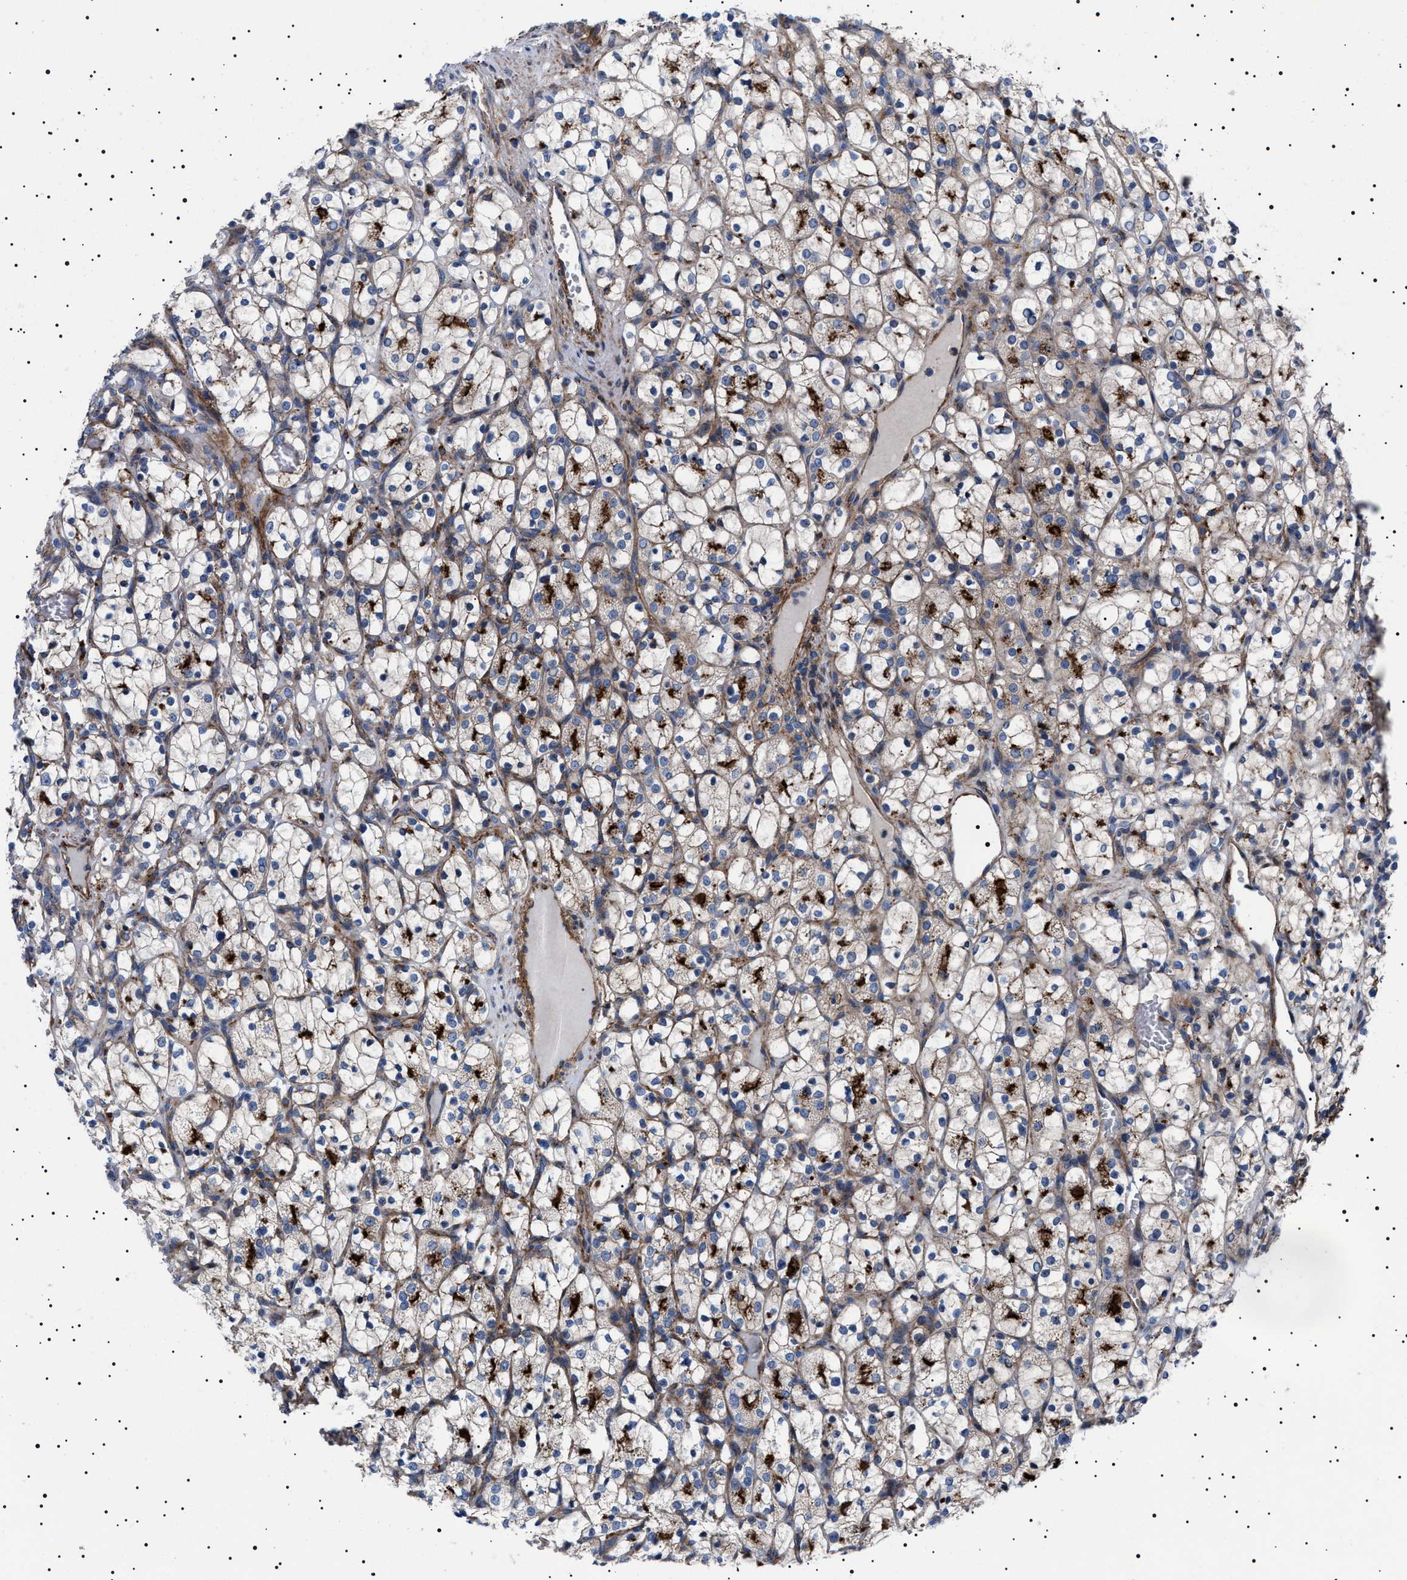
{"staining": {"intensity": "strong", "quantity": "<25%", "location": "cytoplasmic/membranous"}, "tissue": "renal cancer", "cell_type": "Tumor cells", "image_type": "cancer", "snomed": [{"axis": "morphology", "description": "Adenocarcinoma, NOS"}, {"axis": "topography", "description": "Kidney"}], "caption": "Brown immunohistochemical staining in adenocarcinoma (renal) demonstrates strong cytoplasmic/membranous expression in approximately <25% of tumor cells.", "gene": "NEU1", "patient": {"sex": "female", "age": 69}}